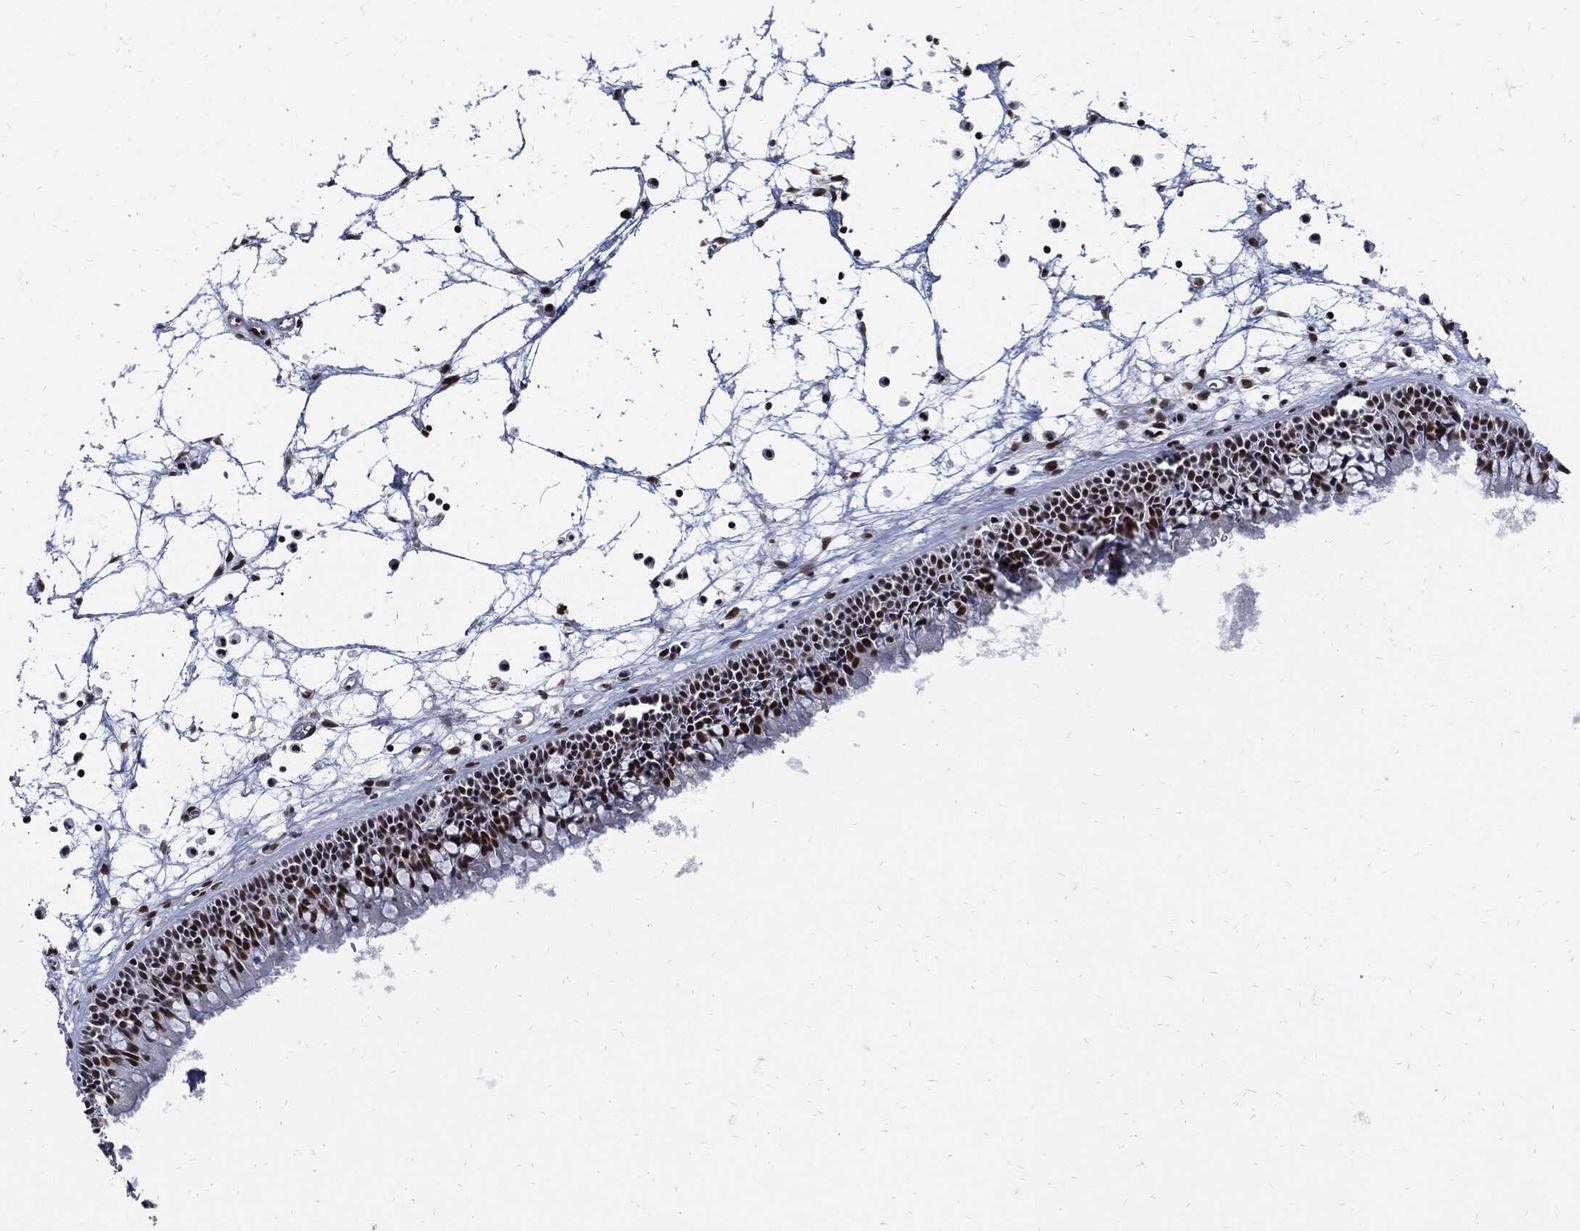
{"staining": {"intensity": "strong", "quantity": ">75%", "location": "nuclear"}, "tissue": "nasopharynx", "cell_type": "Respiratory epithelial cells", "image_type": "normal", "snomed": [{"axis": "morphology", "description": "Normal tissue, NOS"}, {"axis": "topography", "description": "Nasopharynx"}], "caption": "Human nasopharynx stained with a brown dye exhibits strong nuclear positive expression in about >75% of respiratory epithelial cells.", "gene": "TERF2", "patient": {"sex": "male", "age": 58}}